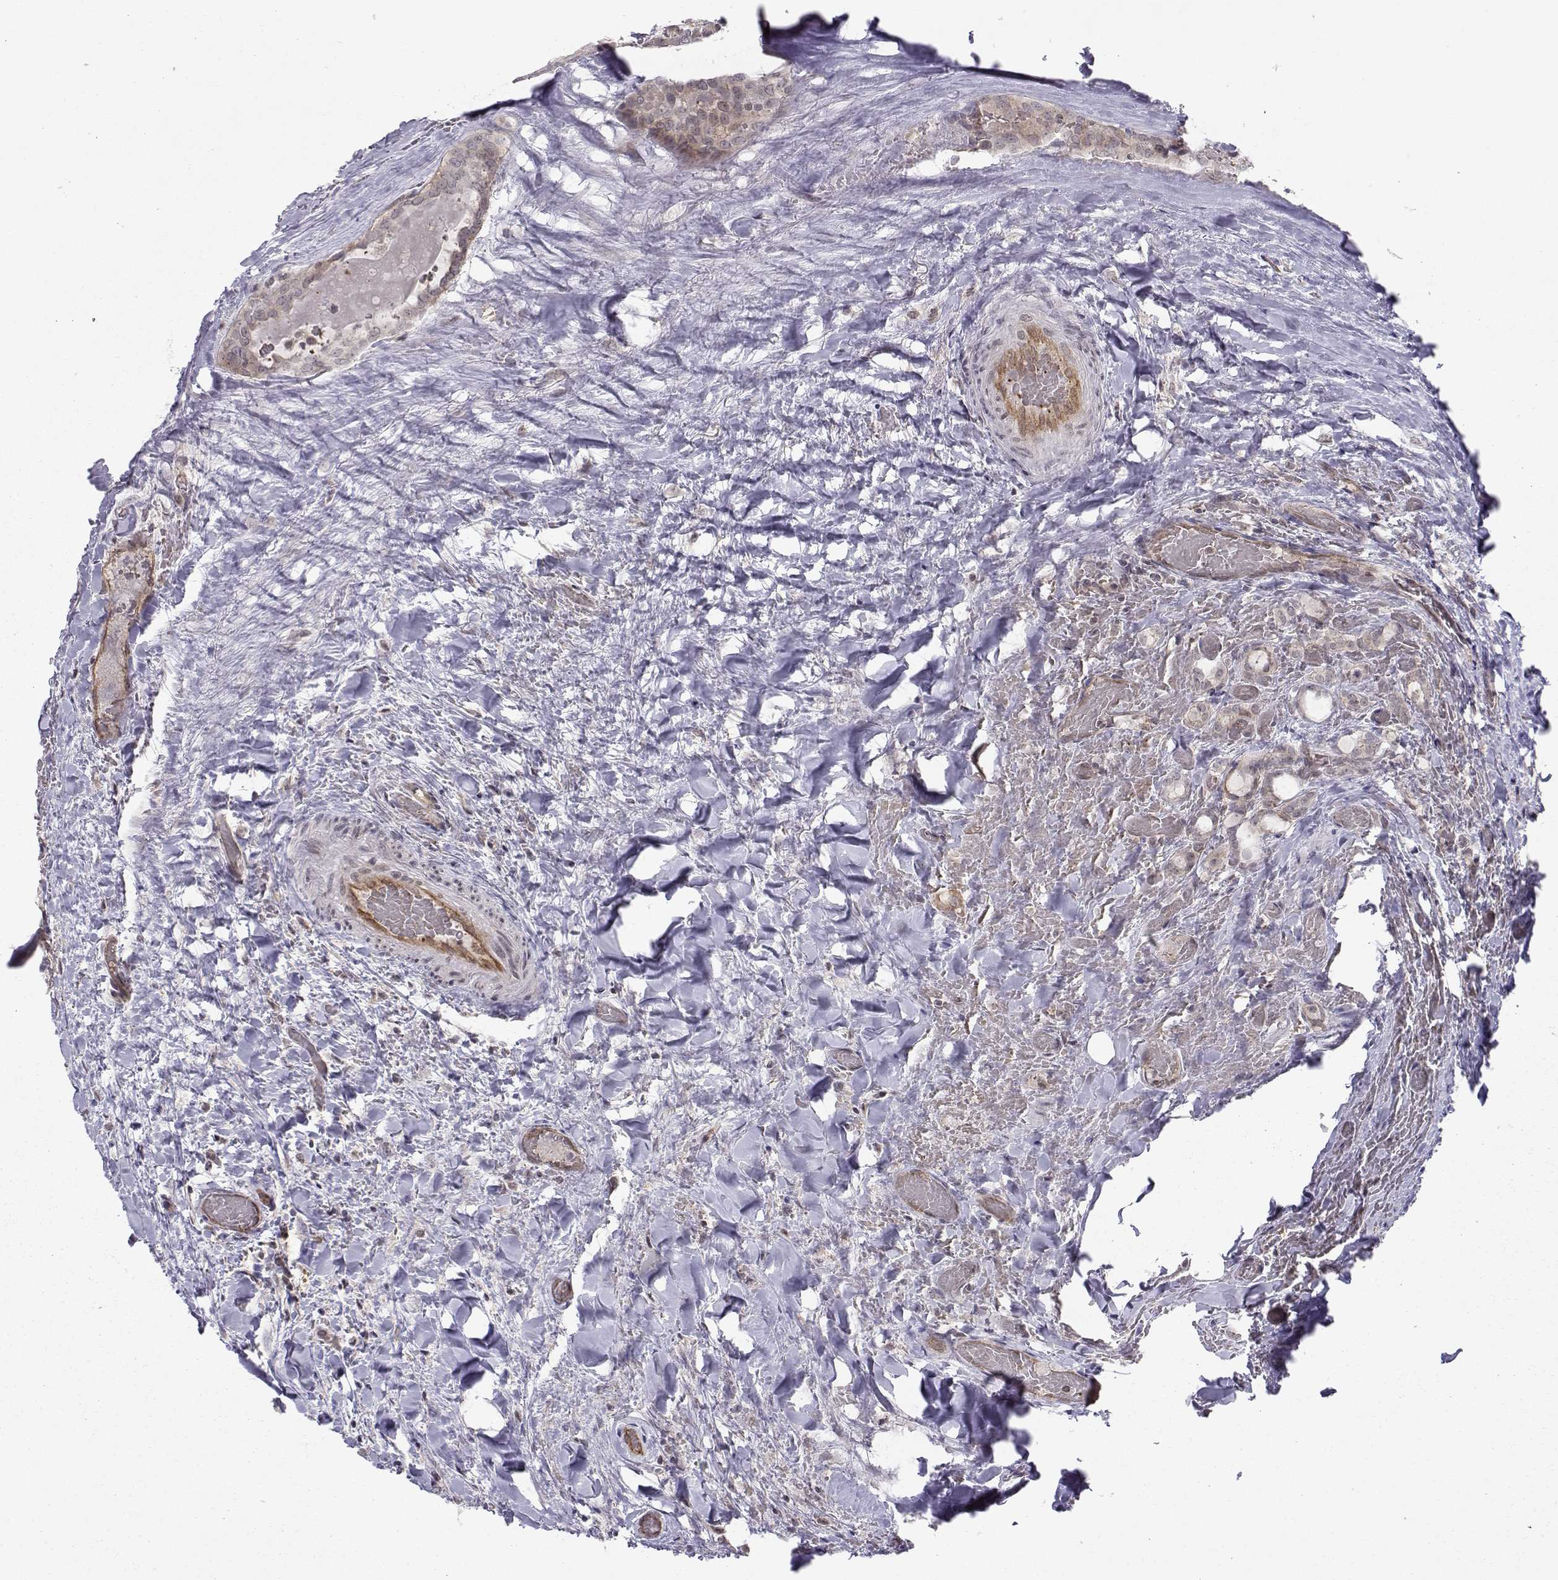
{"staining": {"intensity": "negative", "quantity": "none", "location": "none"}, "tissue": "thyroid cancer", "cell_type": "Tumor cells", "image_type": "cancer", "snomed": [{"axis": "morphology", "description": "Papillary adenocarcinoma, NOS"}, {"axis": "topography", "description": "Thyroid gland"}], "caption": "IHC histopathology image of neoplastic tissue: human thyroid papillary adenocarcinoma stained with DAB exhibits no significant protein expression in tumor cells.", "gene": "KIF13B", "patient": {"sex": "female", "age": 39}}